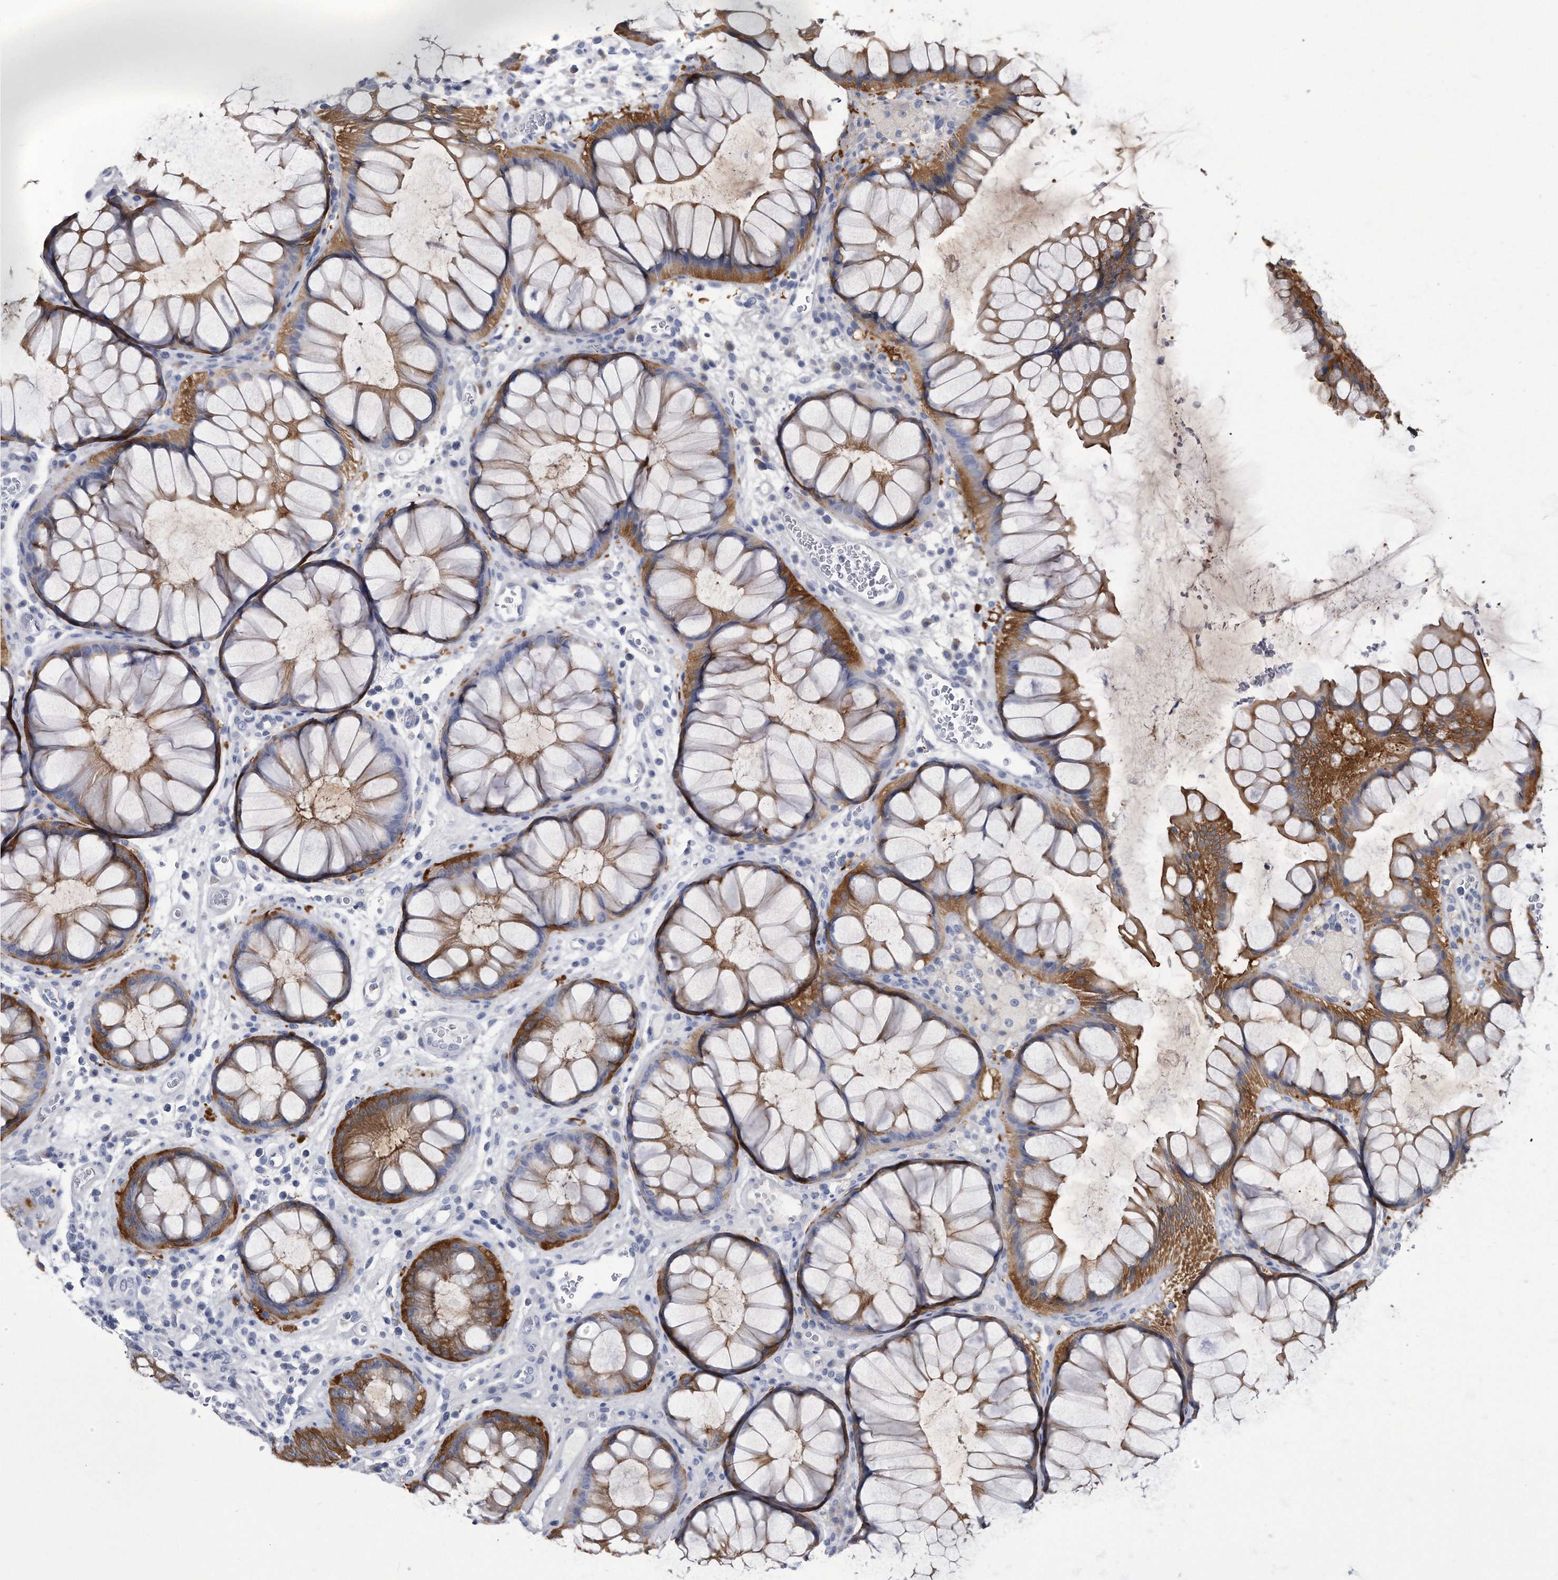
{"staining": {"intensity": "strong", "quantity": "25%-75%", "location": "cytoplasmic/membranous"}, "tissue": "colorectal cancer", "cell_type": "Tumor cells", "image_type": "cancer", "snomed": [{"axis": "morphology", "description": "Adenocarcinoma, NOS"}, {"axis": "topography", "description": "Rectum"}], "caption": "Immunohistochemical staining of human colorectal adenocarcinoma shows strong cytoplasmic/membranous protein expression in about 25%-75% of tumor cells.", "gene": "PYGB", "patient": {"sex": "male", "age": 63}}